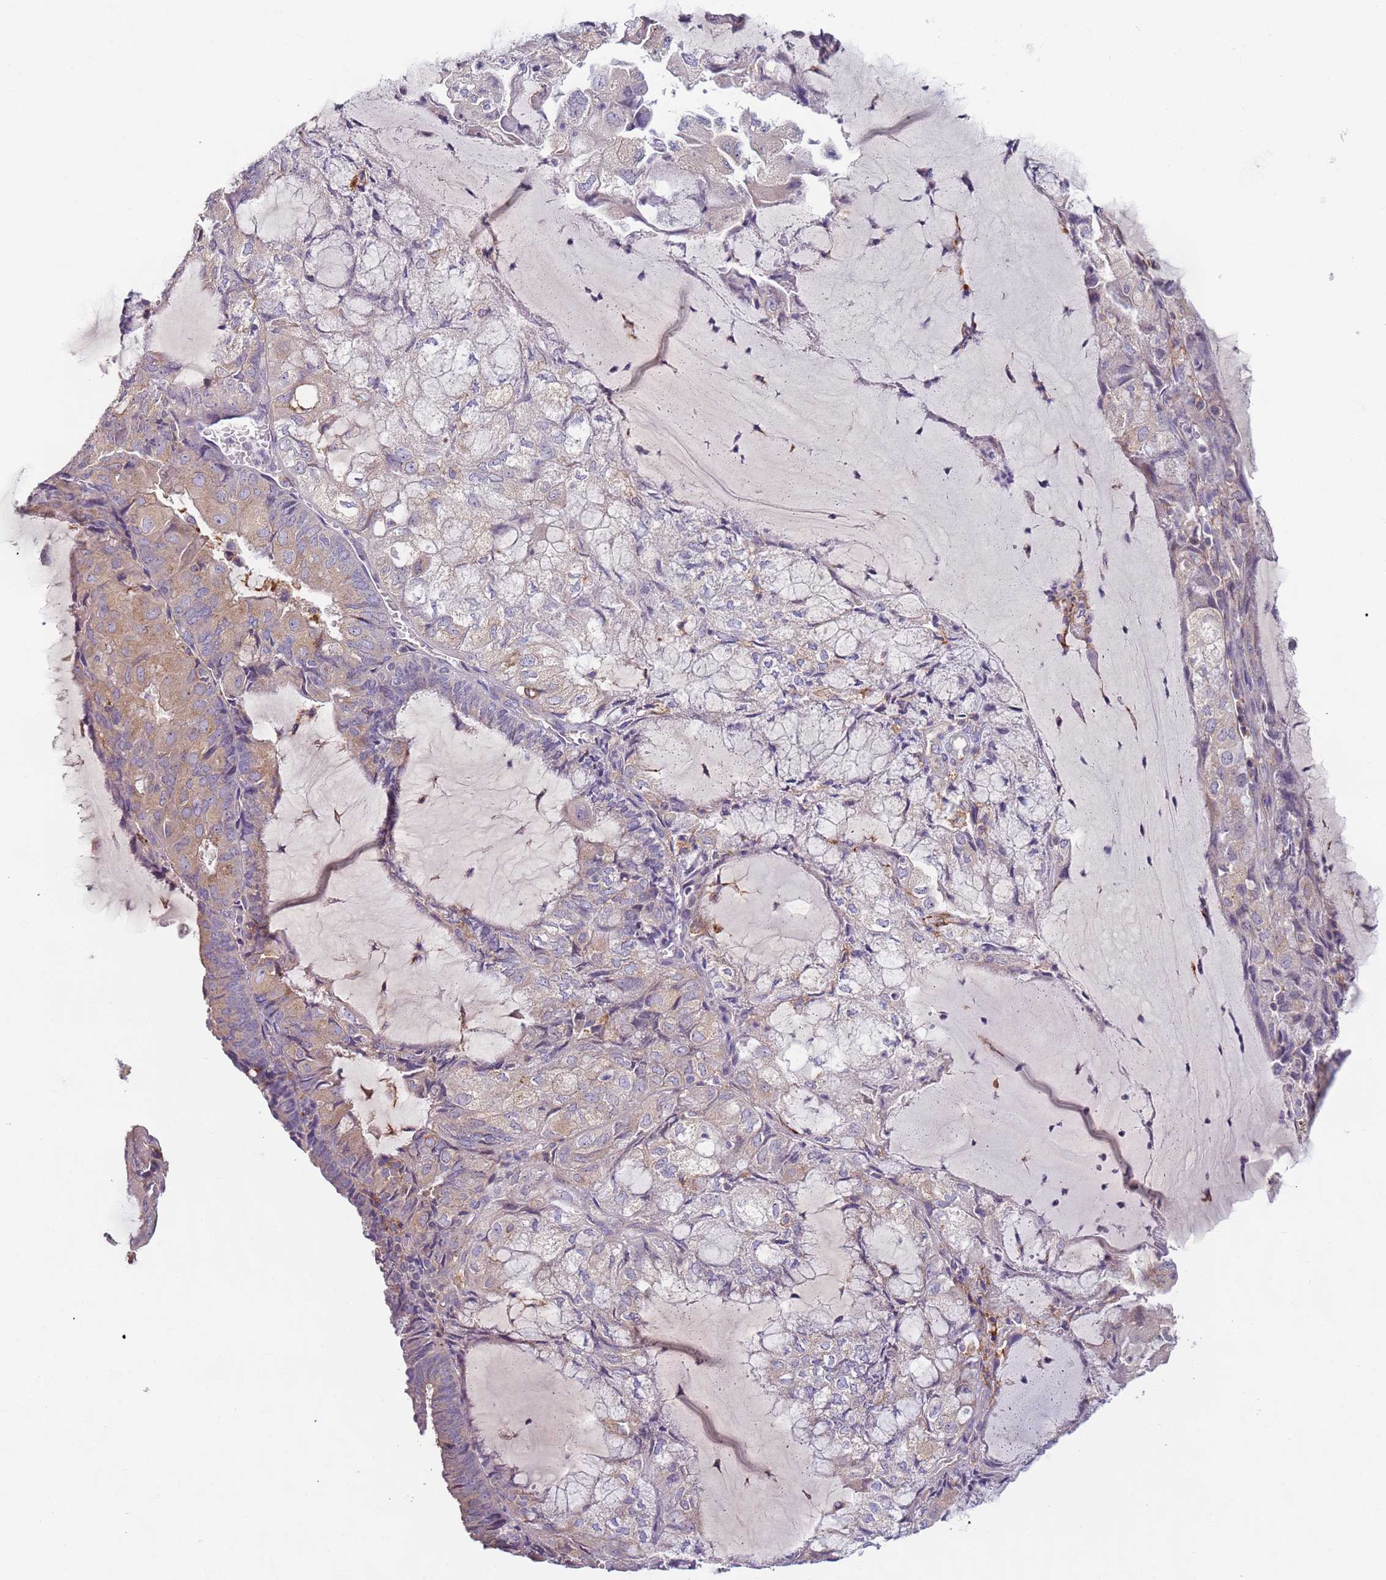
{"staining": {"intensity": "weak", "quantity": "<25%", "location": "cytoplasmic/membranous"}, "tissue": "endometrial cancer", "cell_type": "Tumor cells", "image_type": "cancer", "snomed": [{"axis": "morphology", "description": "Adenocarcinoma, NOS"}, {"axis": "topography", "description": "Endometrium"}], "caption": "The histopathology image shows no staining of tumor cells in adenocarcinoma (endometrial).", "gene": "AKTIP", "patient": {"sex": "female", "age": 81}}